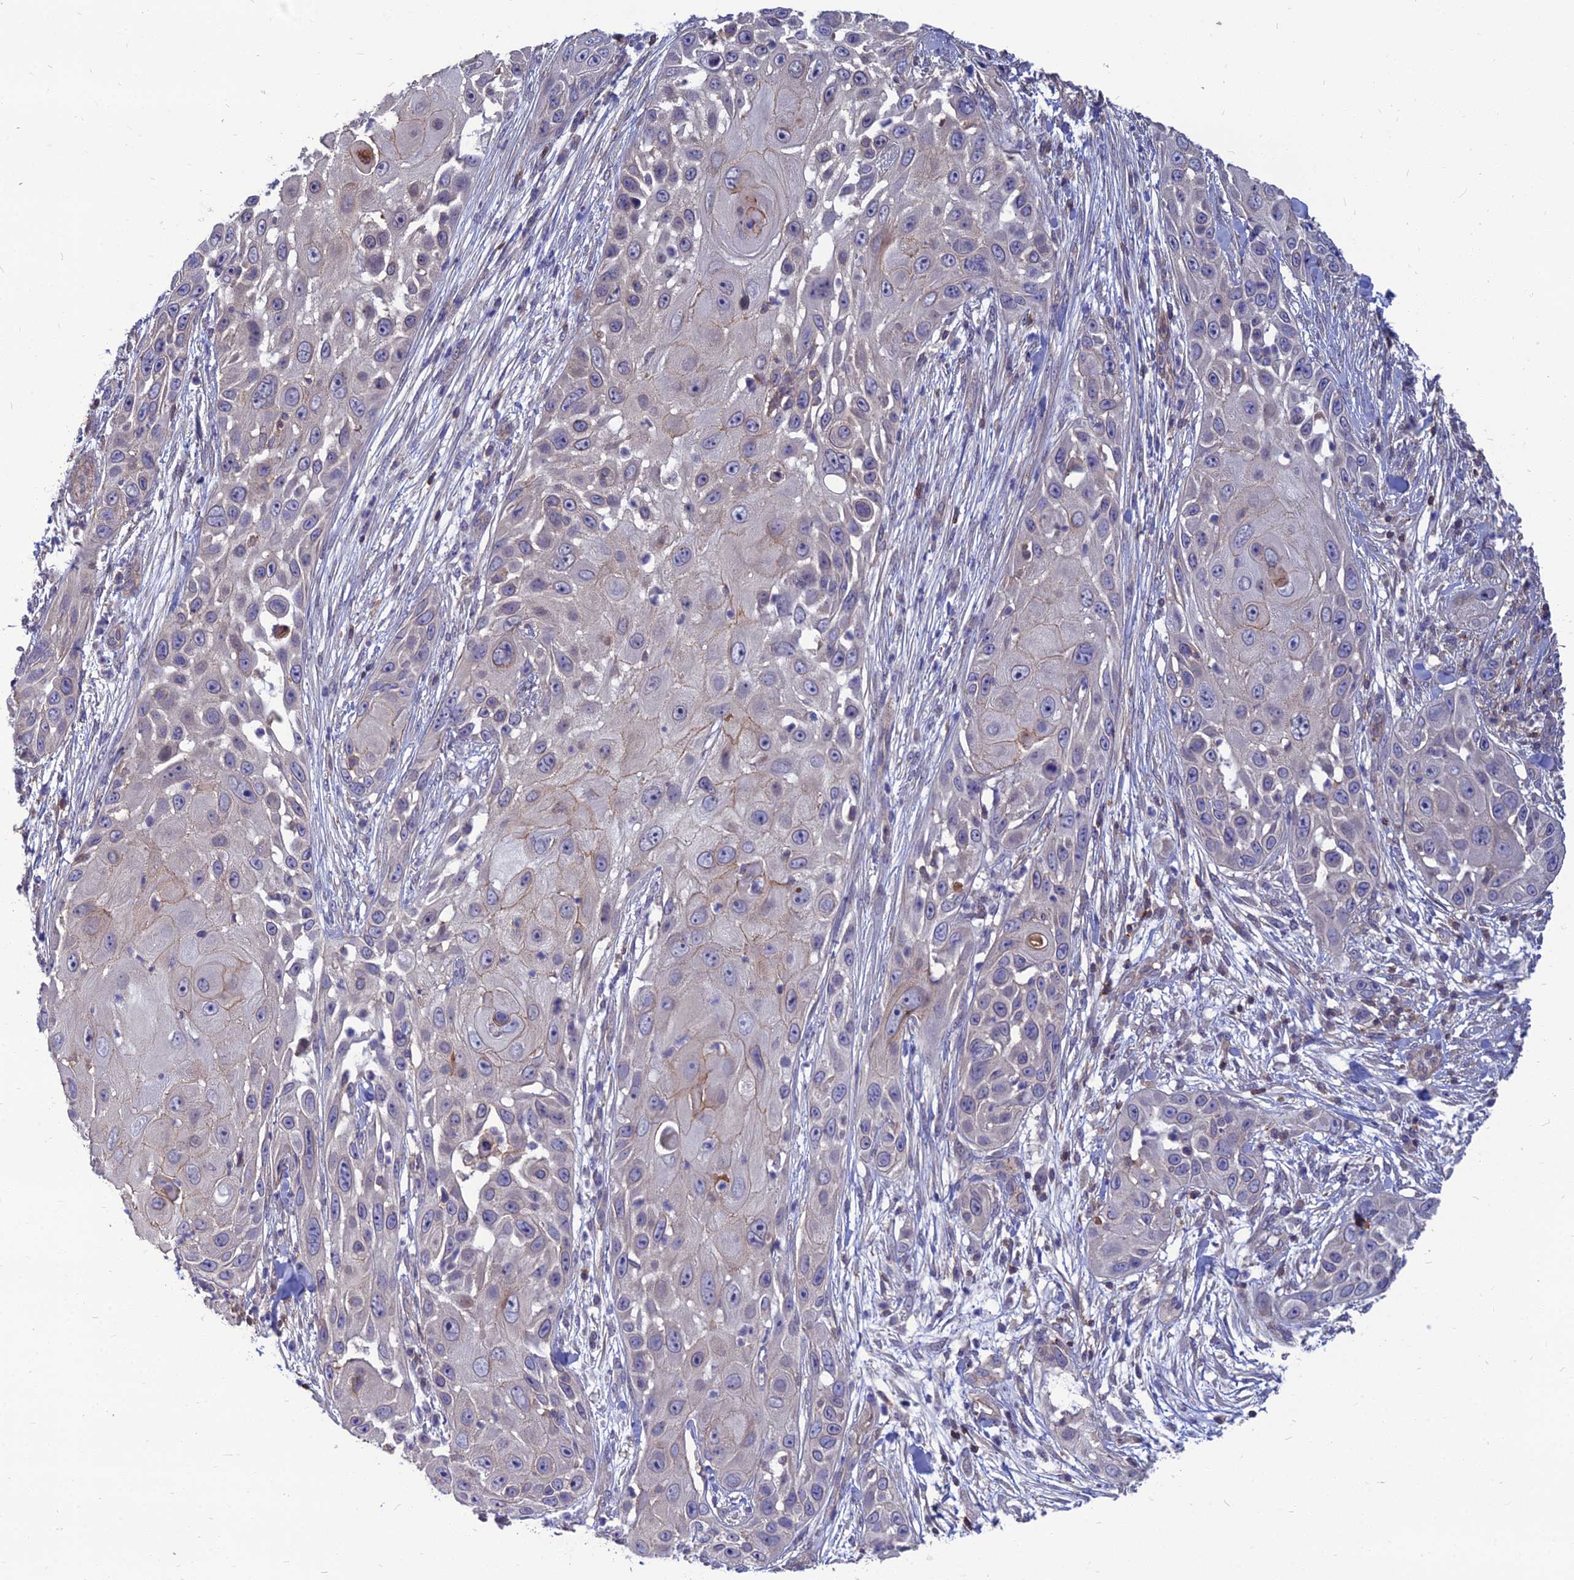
{"staining": {"intensity": "moderate", "quantity": "<25%", "location": "cytoplasmic/membranous"}, "tissue": "skin cancer", "cell_type": "Tumor cells", "image_type": "cancer", "snomed": [{"axis": "morphology", "description": "Squamous cell carcinoma, NOS"}, {"axis": "topography", "description": "Skin"}], "caption": "Approximately <25% of tumor cells in human skin cancer (squamous cell carcinoma) show moderate cytoplasmic/membranous protein staining as visualized by brown immunohistochemical staining.", "gene": "OPA3", "patient": {"sex": "female", "age": 44}}